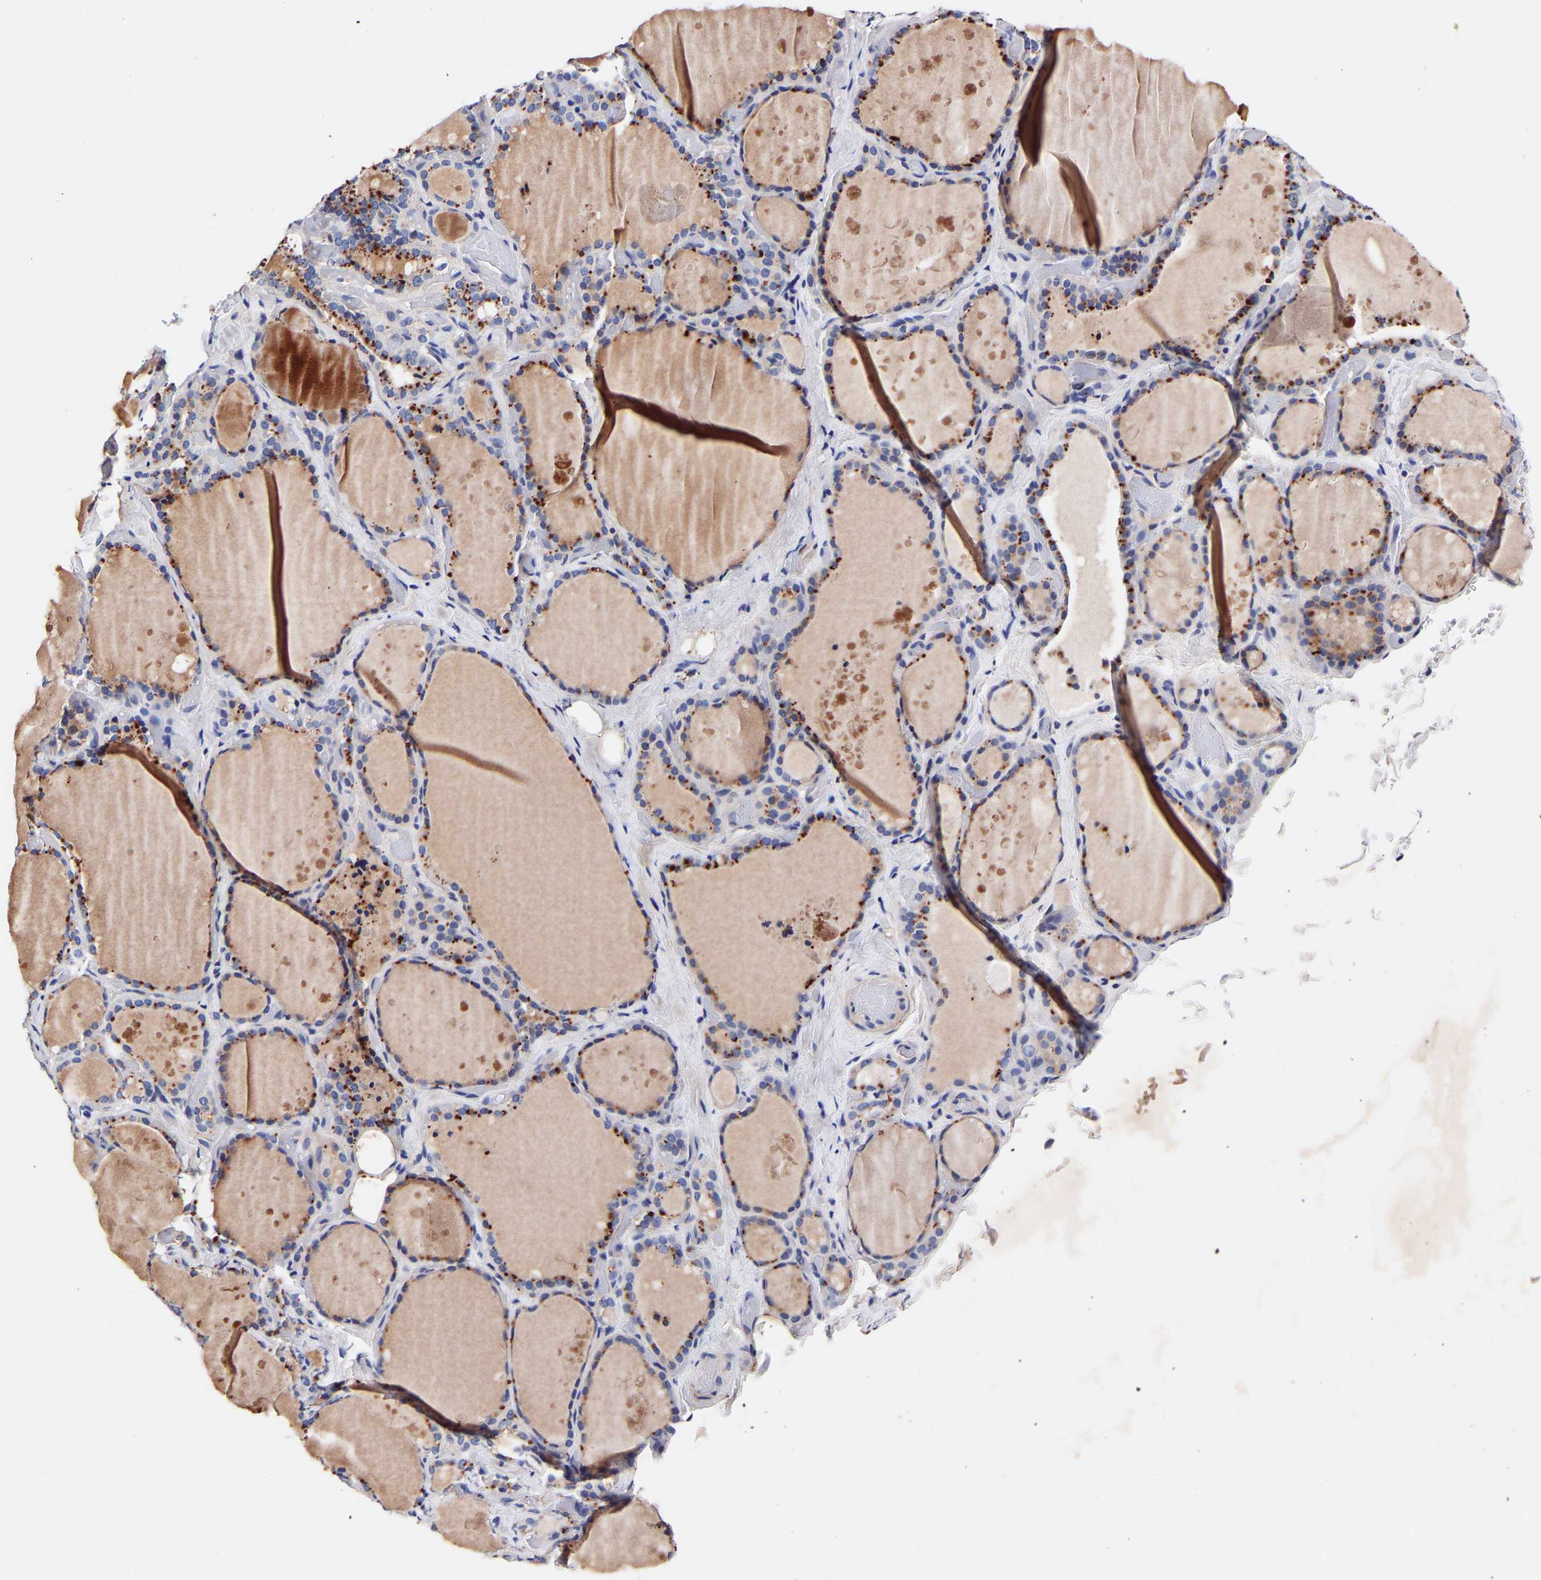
{"staining": {"intensity": "moderate", "quantity": "25%-75%", "location": "cytoplasmic/membranous"}, "tissue": "thyroid gland", "cell_type": "Glandular cells", "image_type": "normal", "snomed": [{"axis": "morphology", "description": "Normal tissue, NOS"}, {"axis": "topography", "description": "Thyroid gland"}], "caption": "Thyroid gland stained with a protein marker shows moderate staining in glandular cells.", "gene": "SEM1", "patient": {"sex": "female", "age": 44}}